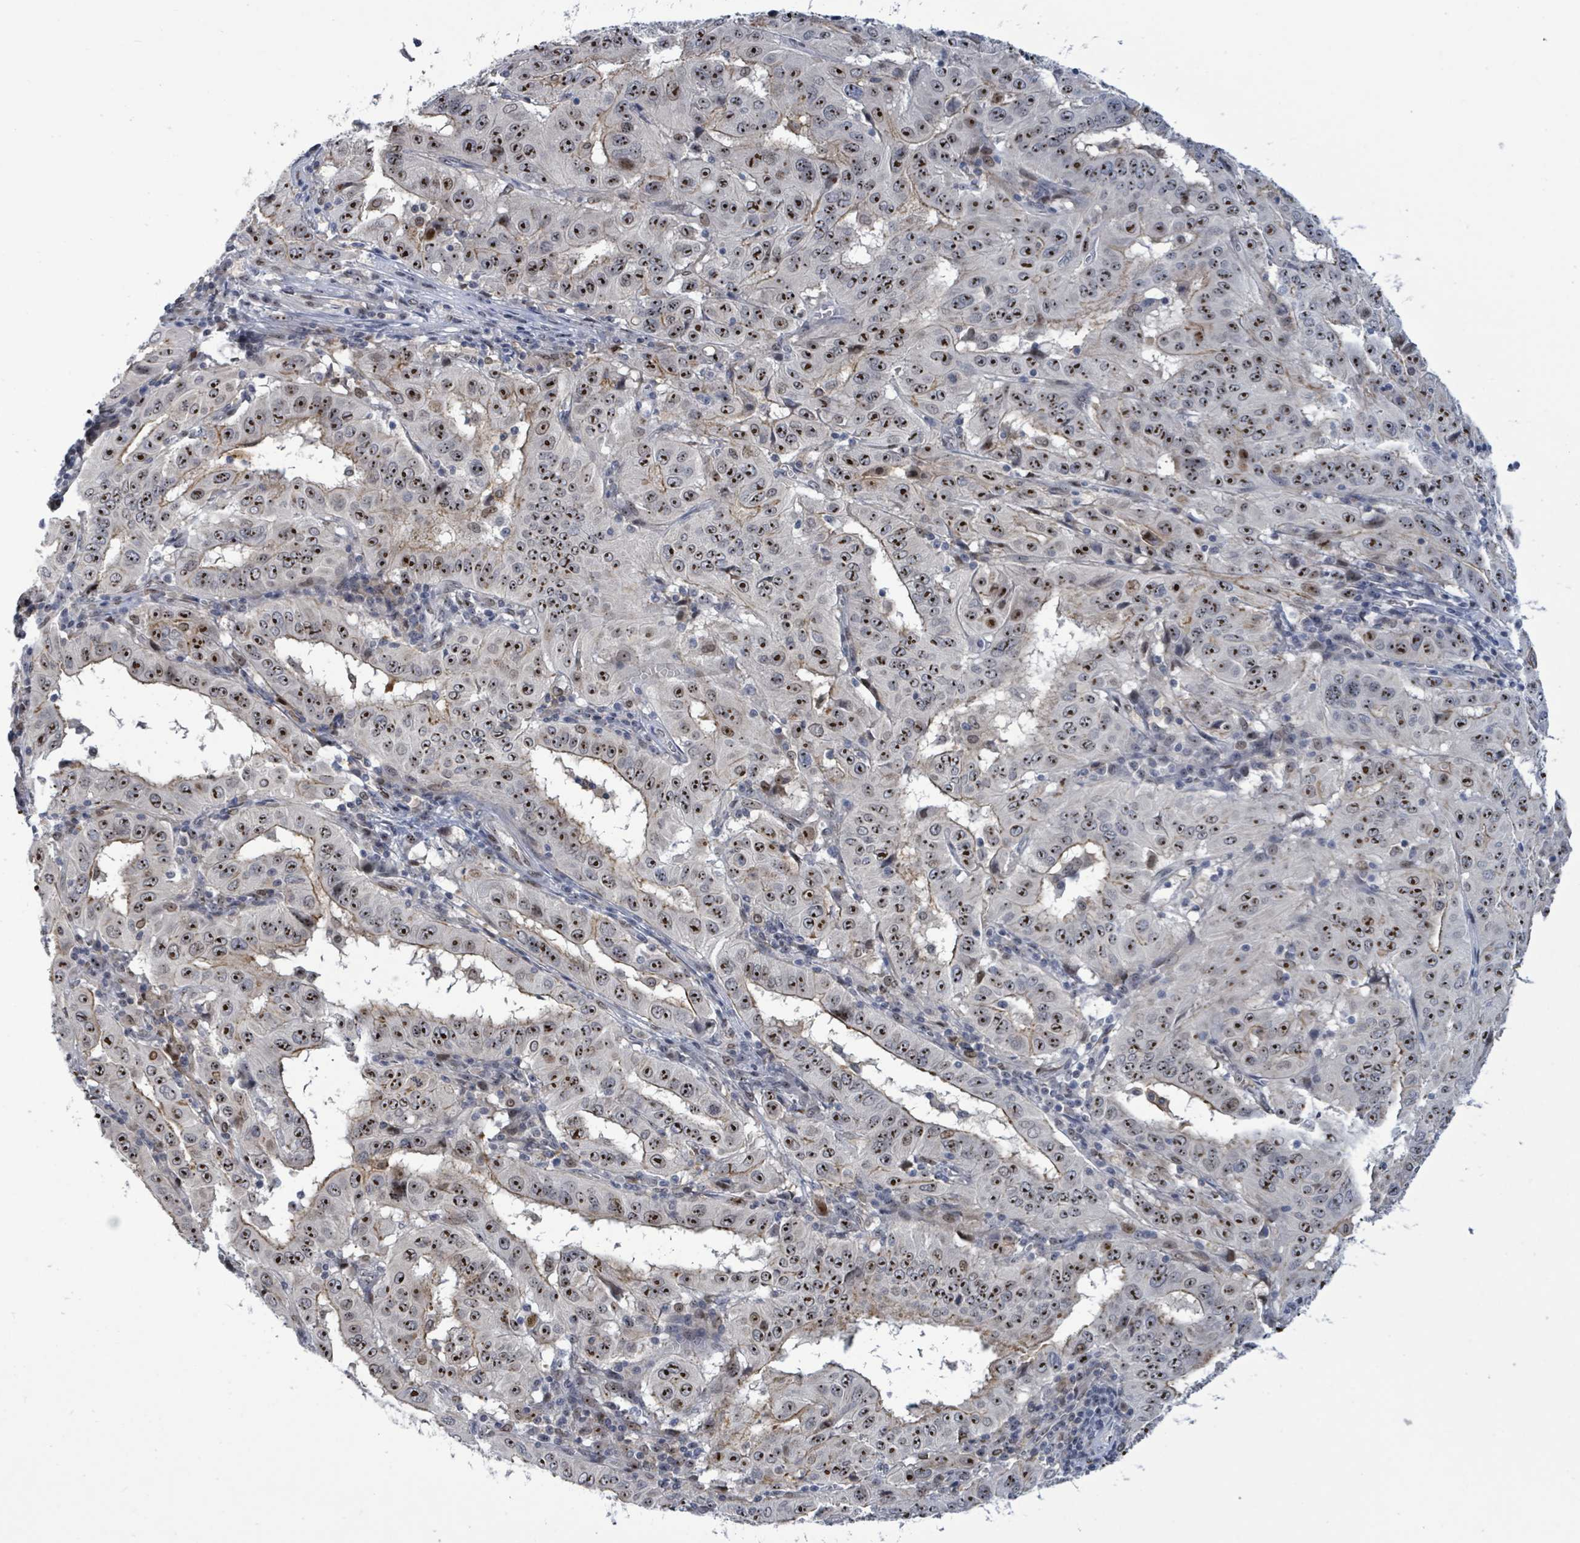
{"staining": {"intensity": "strong", "quantity": ">75%", "location": "nuclear"}, "tissue": "pancreatic cancer", "cell_type": "Tumor cells", "image_type": "cancer", "snomed": [{"axis": "morphology", "description": "Adenocarcinoma, NOS"}, {"axis": "topography", "description": "Pancreas"}], "caption": "Protein staining exhibits strong nuclear positivity in approximately >75% of tumor cells in pancreatic cancer (adenocarcinoma). Nuclei are stained in blue.", "gene": "RRN3", "patient": {"sex": "male", "age": 63}}